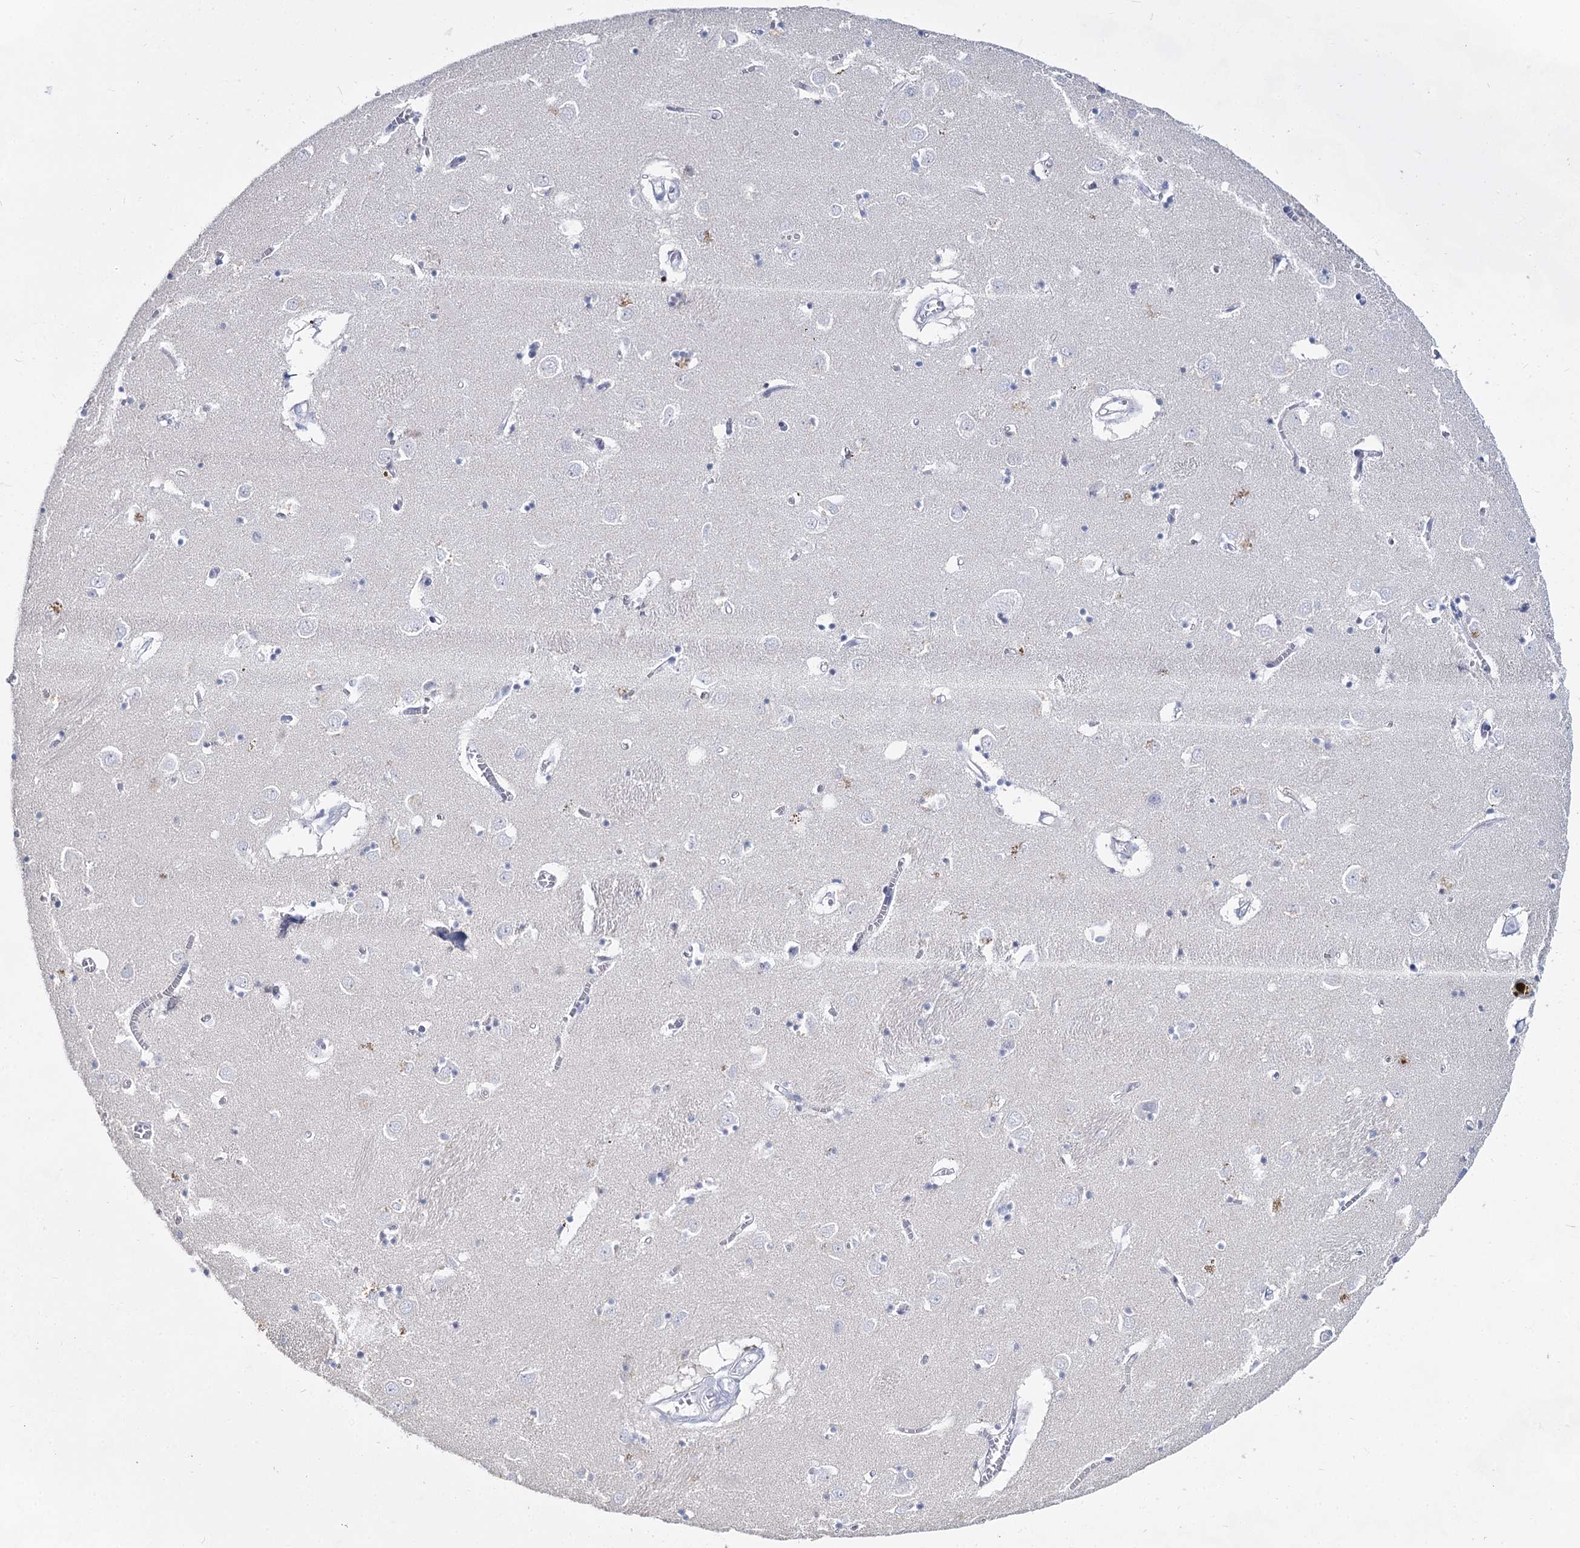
{"staining": {"intensity": "negative", "quantity": "none", "location": "none"}, "tissue": "caudate", "cell_type": "Glial cells", "image_type": "normal", "snomed": [{"axis": "morphology", "description": "Normal tissue, NOS"}, {"axis": "topography", "description": "Lateral ventricle wall"}], "caption": "DAB immunohistochemical staining of normal human caudate demonstrates no significant expression in glial cells. (Stains: DAB immunohistochemistry (IHC) with hematoxylin counter stain, Microscopy: brightfield microscopy at high magnification).", "gene": "SLC17A2", "patient": {"sex": "male", "age": 70}}